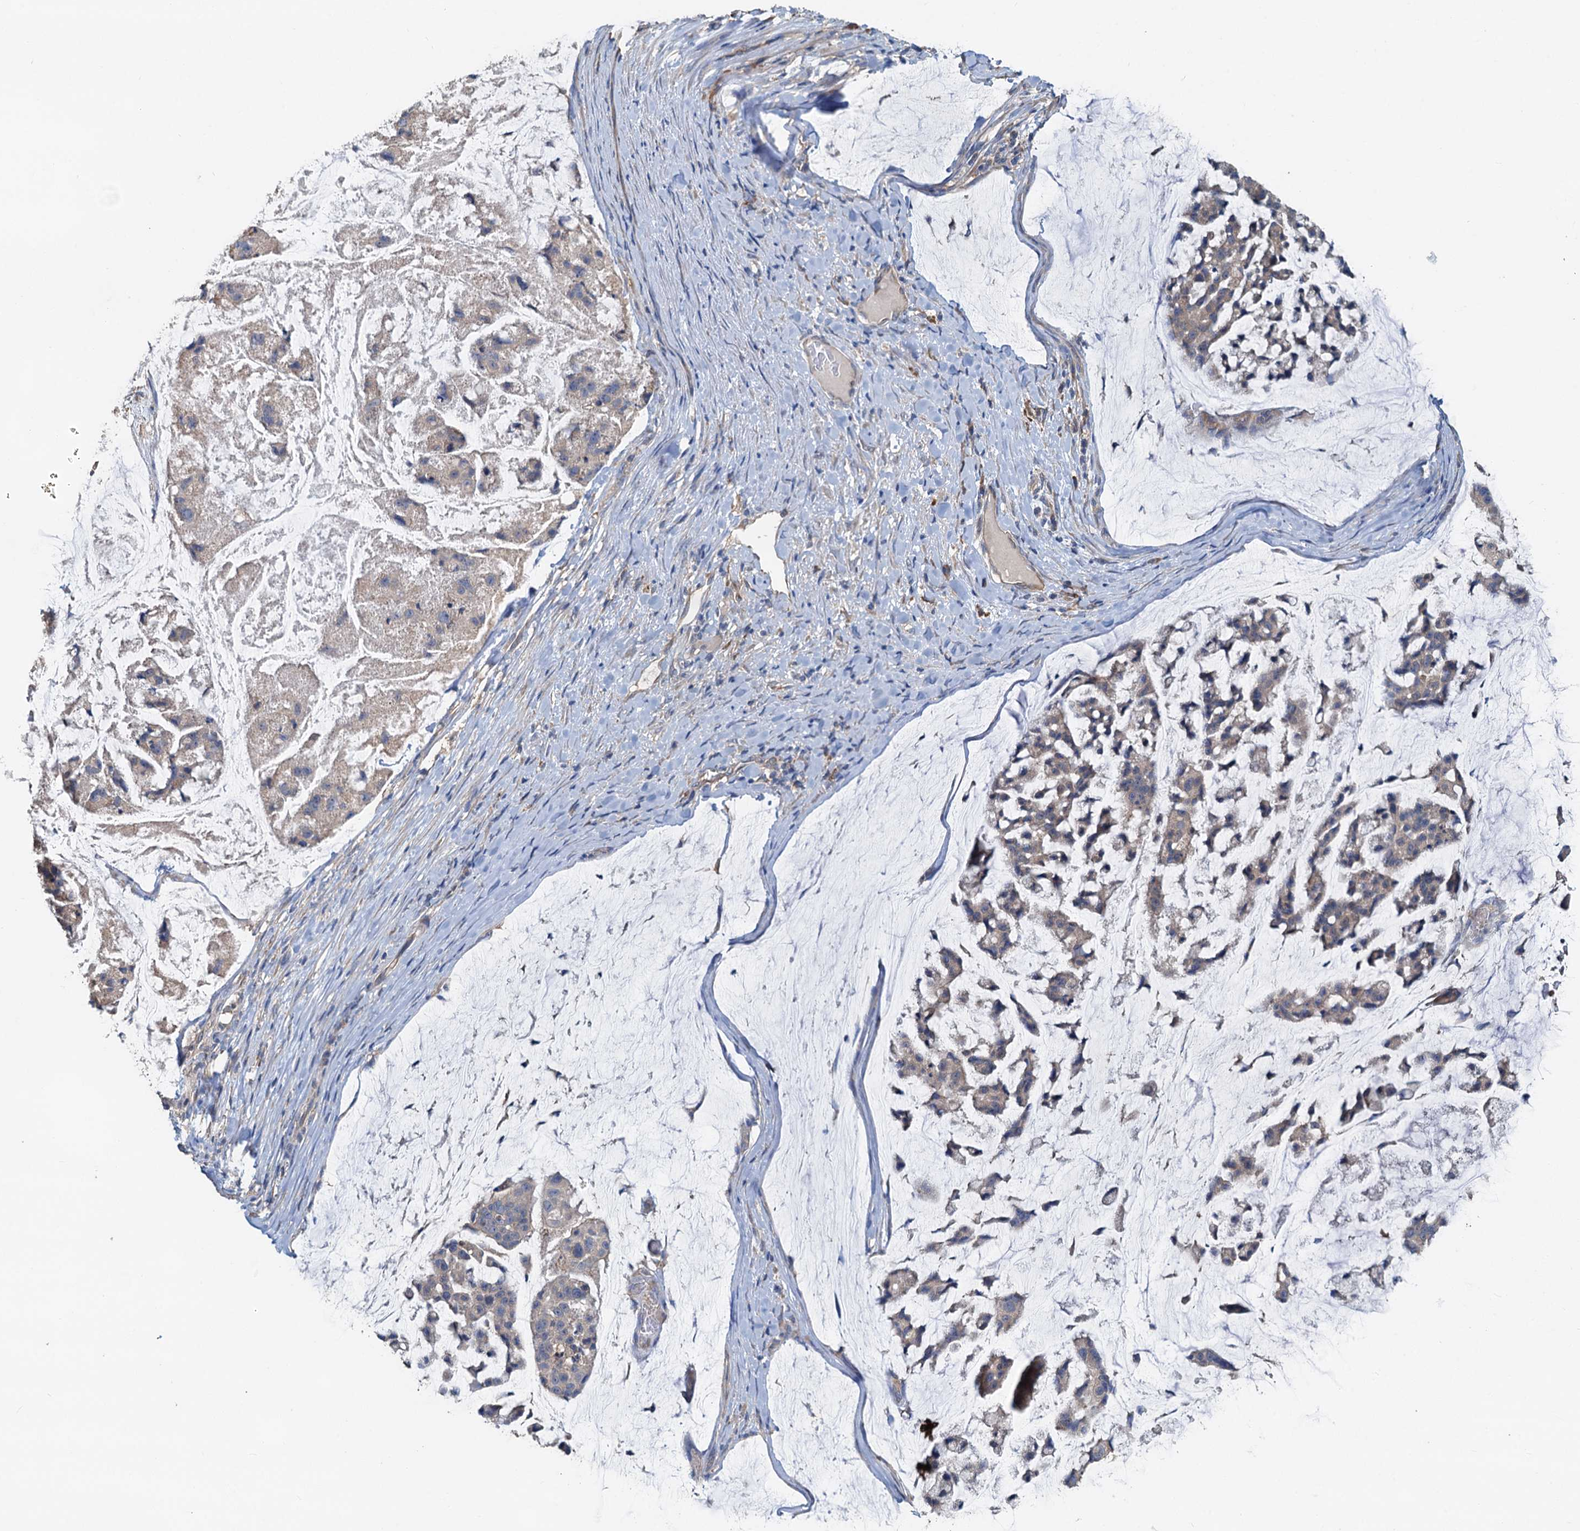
{"staining": {"intensity": "weak", "quantity": ">75%", "location": "cytoplasmic/membranous"}, "tissue": "stomach cancer", "cell_type": "Tumor cells", "image_type": "cancer", "snomed": [{"axis": "morphology", "description": "Adenocarcinoma, NOS"}, {"axis": "topography", "description": "Stomach, lower"}], "caption": "Human stomach cancer stained for a protein (brown) shows weak cytoplasmic/membranous positive expression in approximately >75% of tumor cells.", "gene": "HYI", "patient": {"sex": "male", "age": 67}}